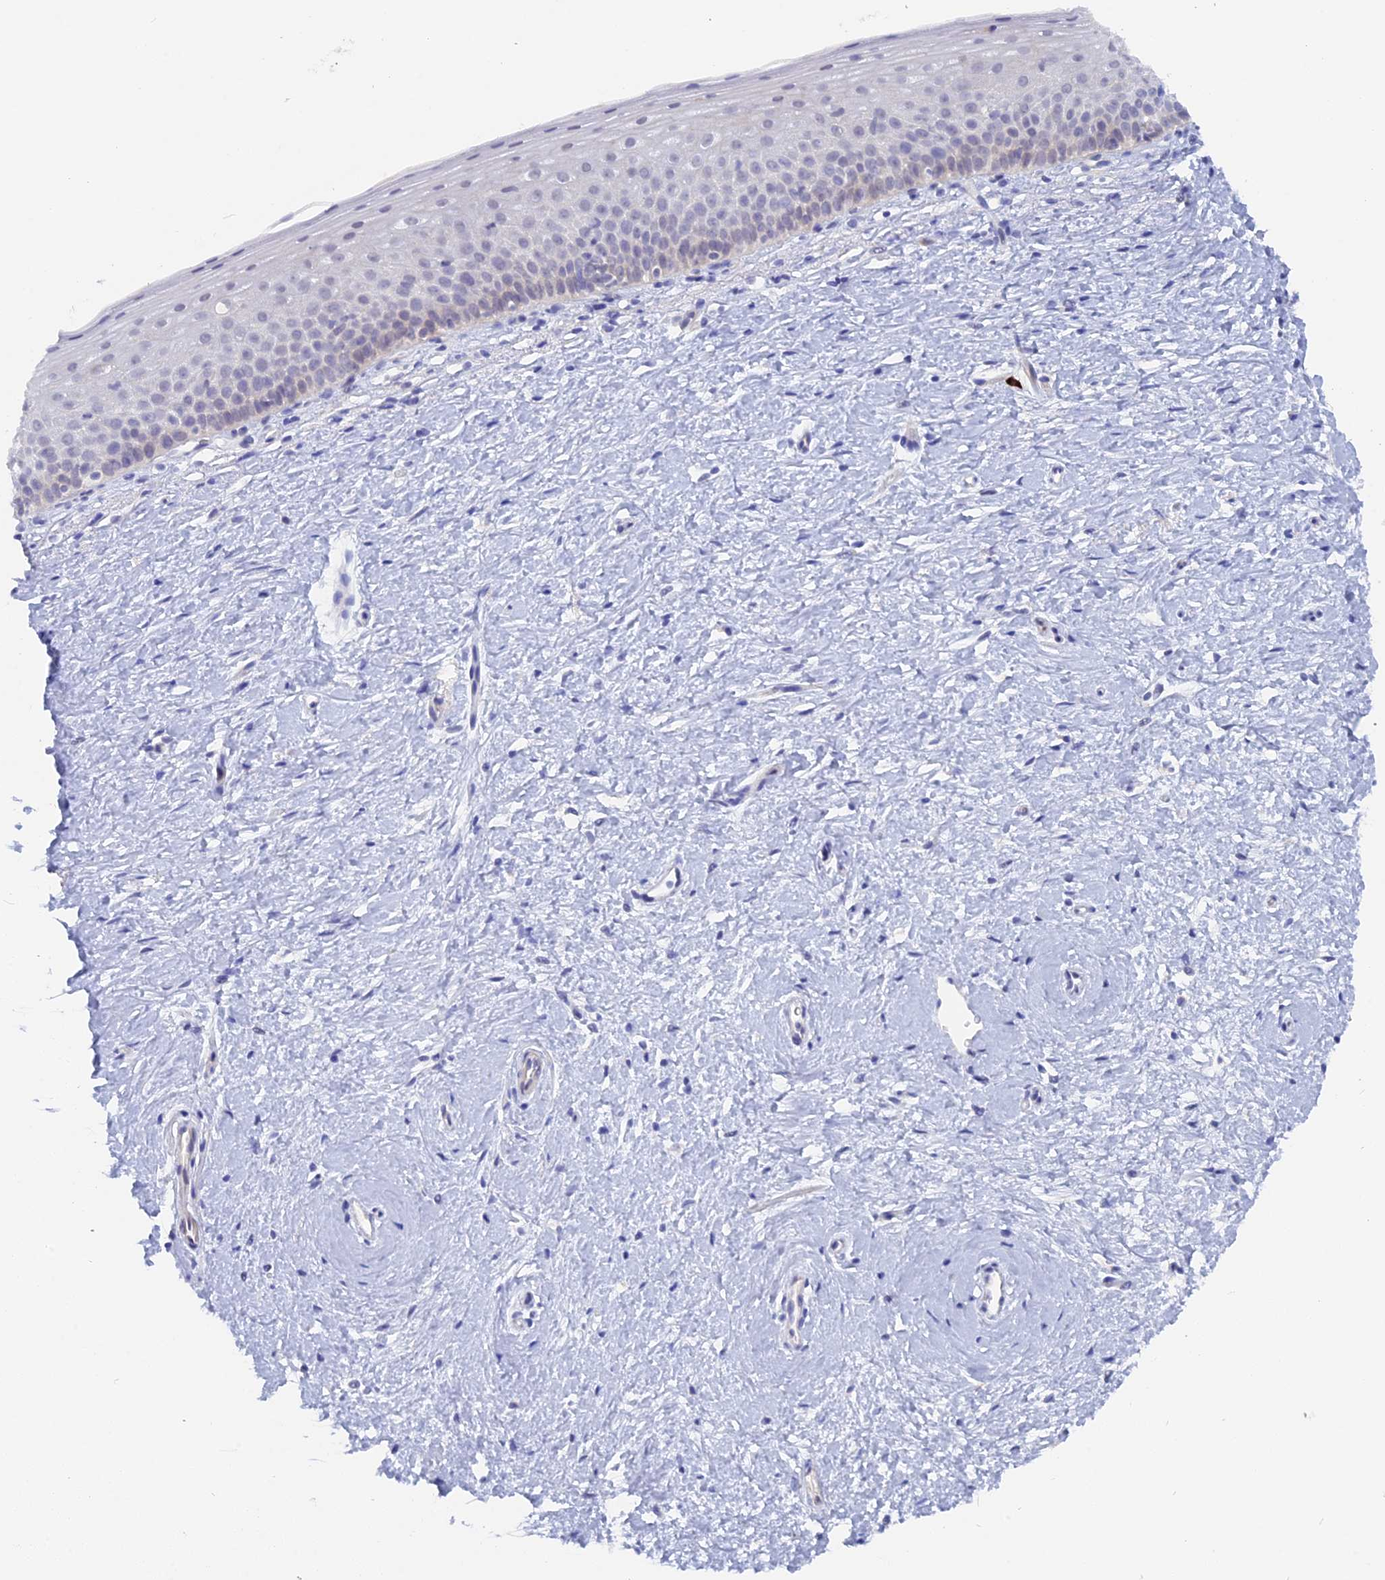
{"staining": {"intensity": "moderate", "quantity": "<25%", "location": "cytoplasmic/membranous"}, "tissue": "cervix", "cell_type": "Glandular cells", "image_type": "normal", "snomed": [{"axis": "morphology", "description": "Normal tissue, NOS"}, {"axis": "topography", "description": "Cervix"}], "caption": "A high-resolution micrograph shows immunohistochemistry (IHC) staining of normal cervix, which exhibits moderate cytoplasmic/membranous positivity in approximately <25% of glandular cells.", "gene": "DACT3", "patient": {"sex": "female", "age": 57}}